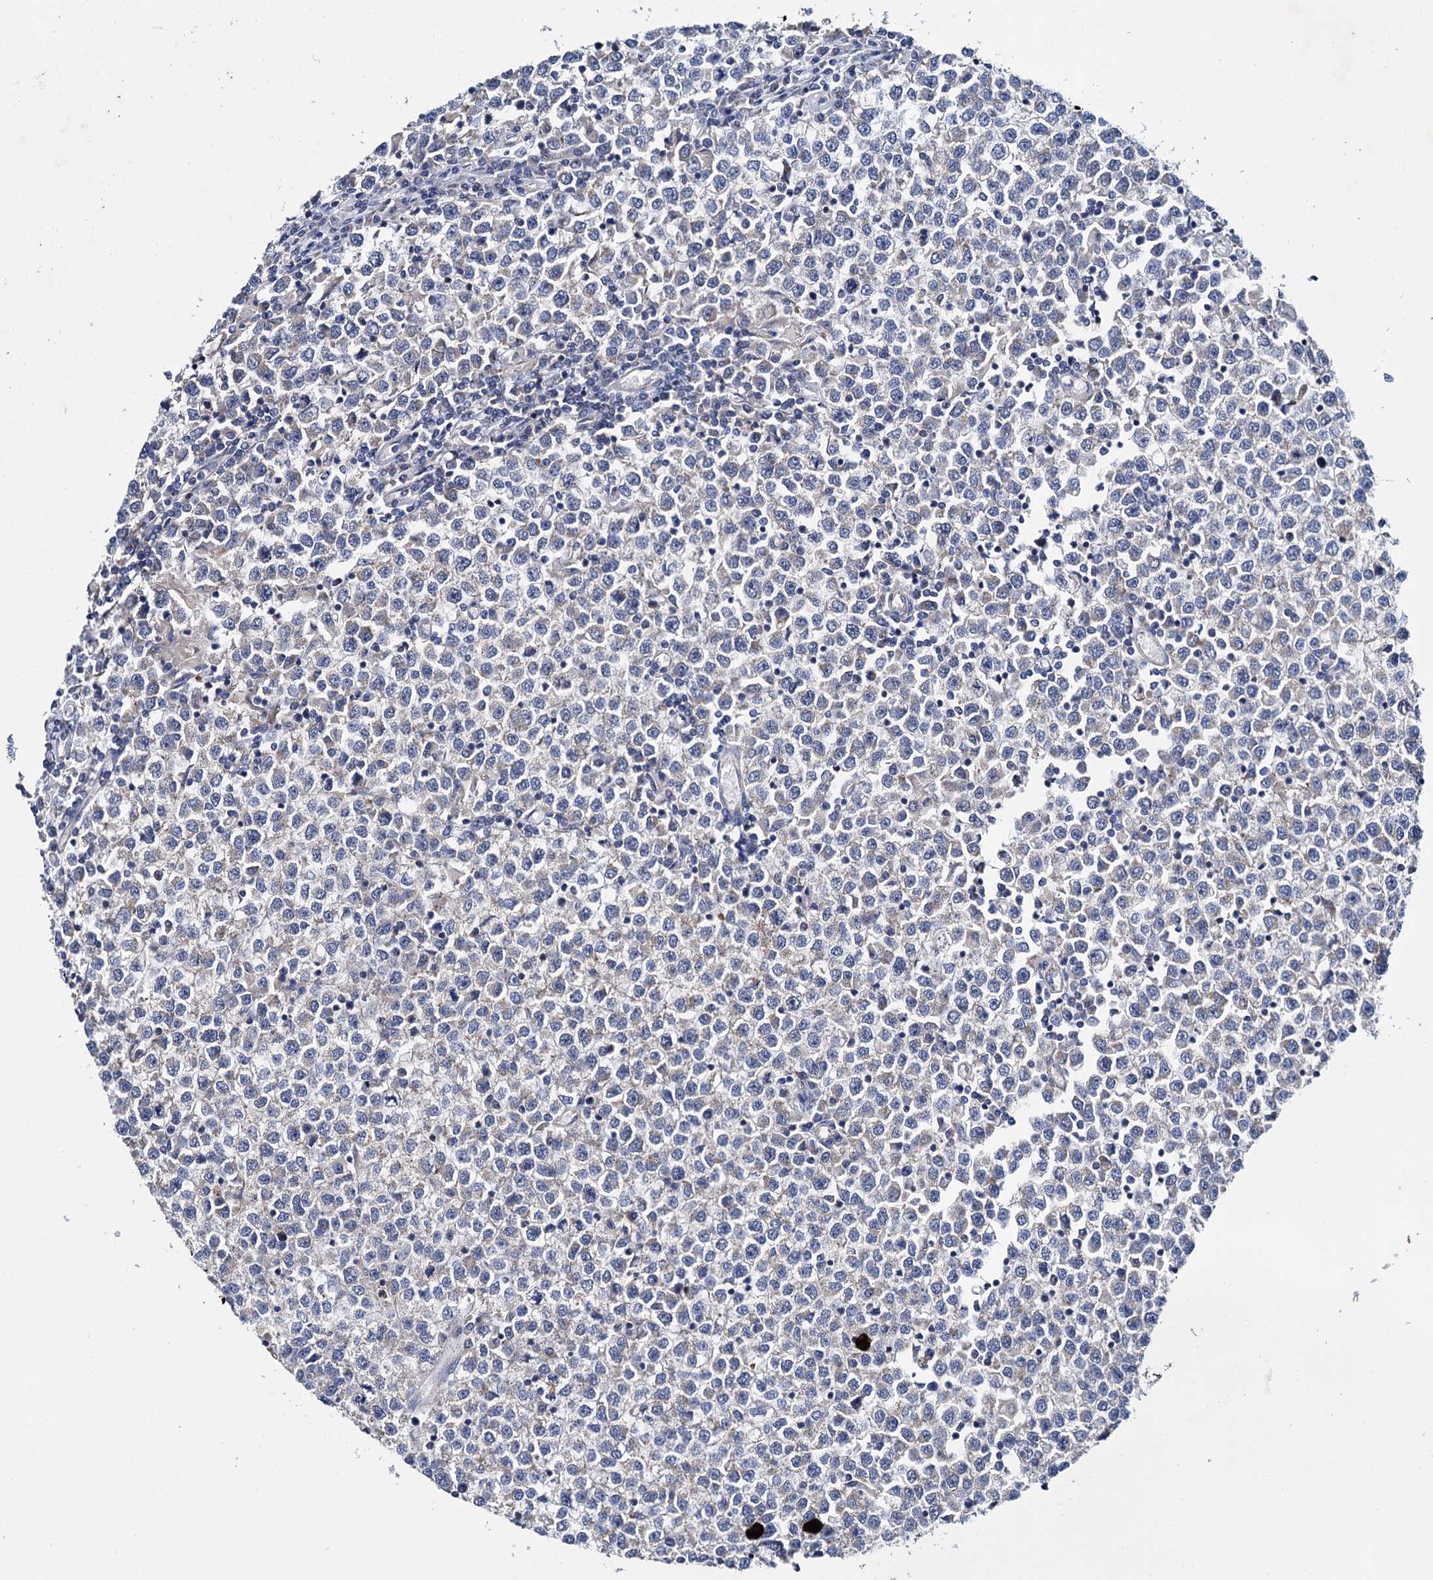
{"staining": {"intensity": "weak", "quantity": "<25%", "location": "cytoplasmic/membranous"}, "tissue": "testis cancer", "cell_type": "Tumor cells", "image_type": "cancer", "snomed": [{"axis": "morphology", "description": "Seminoma, NOS"}, {"axis": "topography", "description": "Testis"}], "caption": "IHC image of human testis cancer stained for a protein (brown), which reveals no staining in tumor cells.", "gene": "CEP295", "patient": {"sex": "male", "age": 65}}